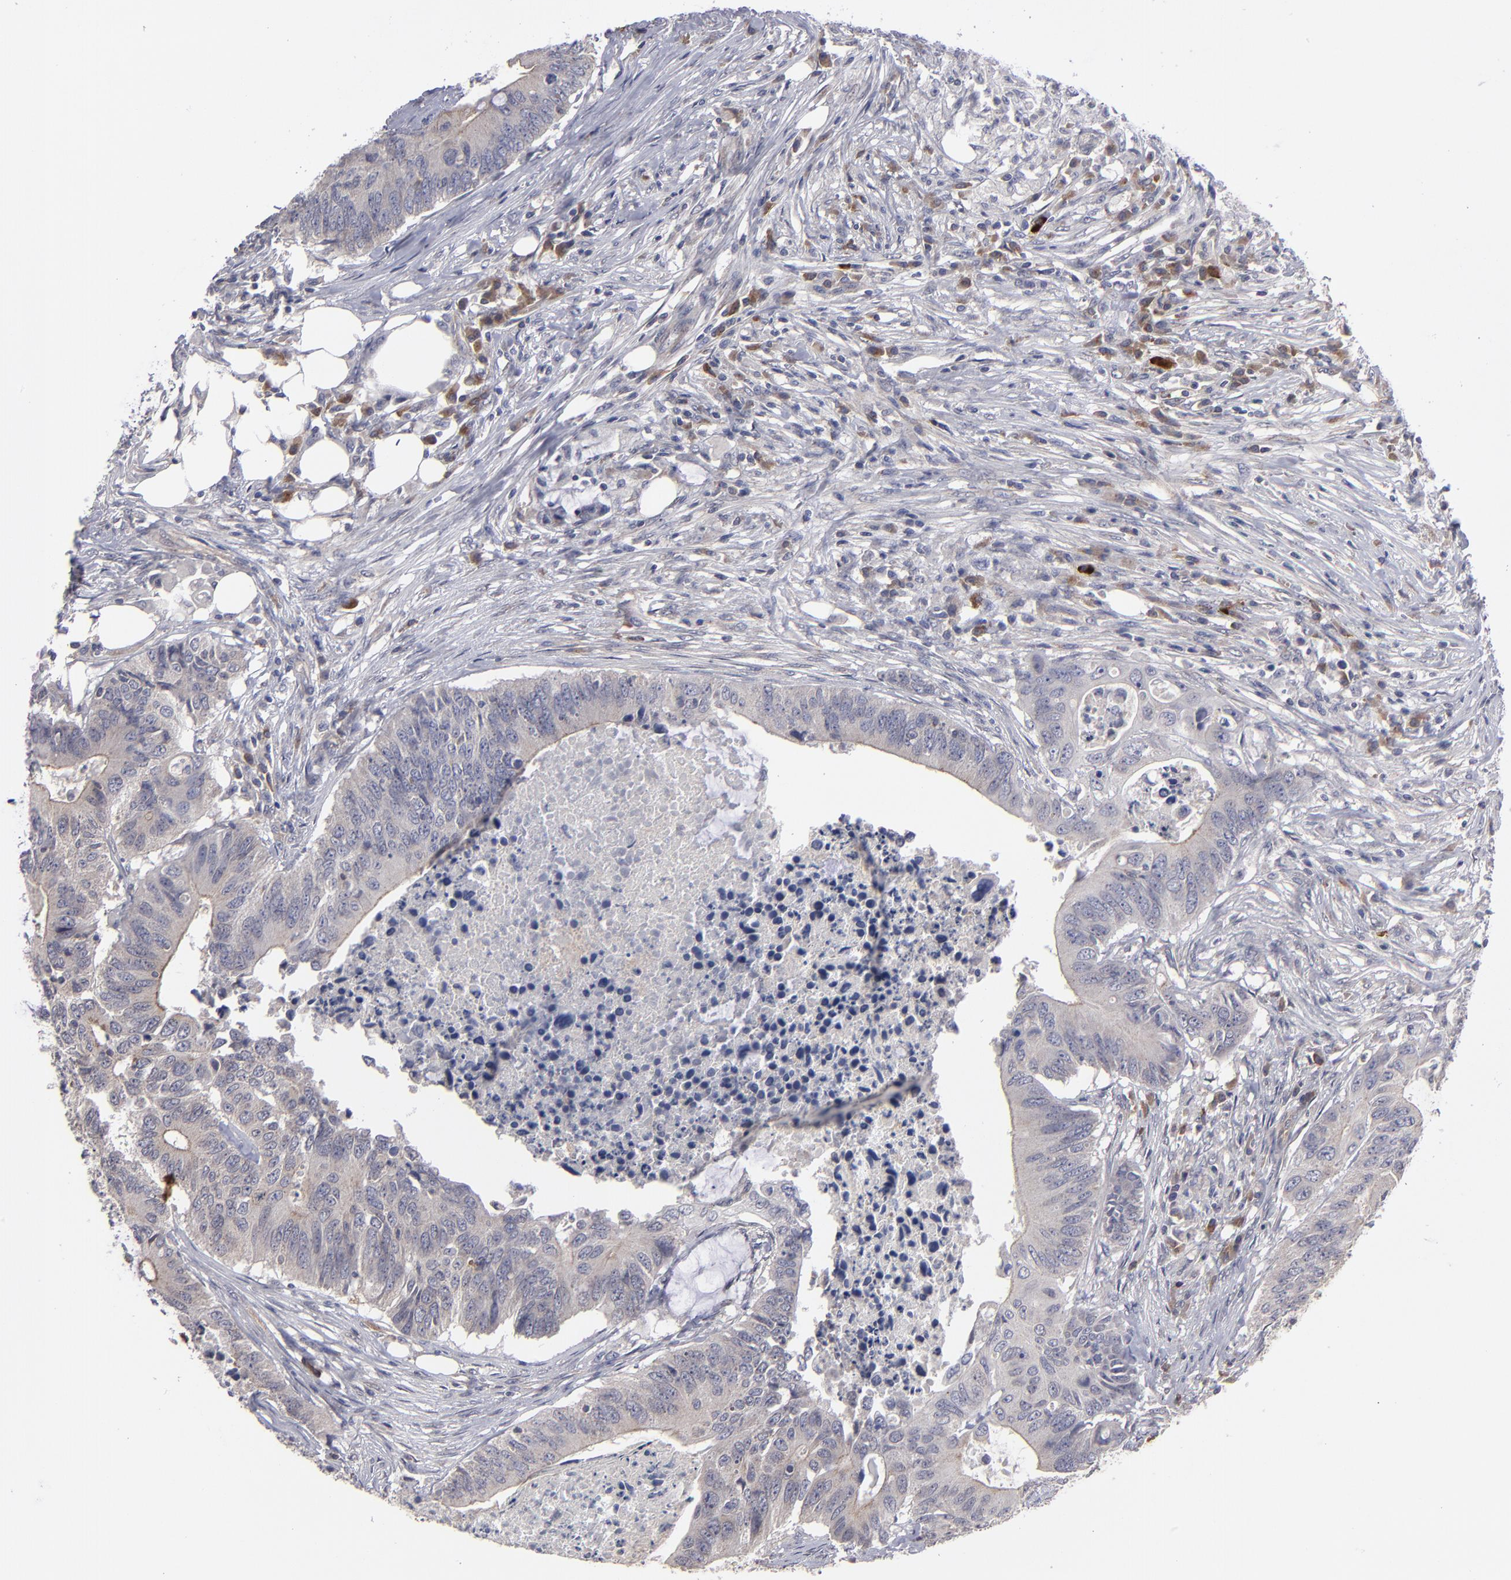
{"staining": {"intensity": "weak", "quantity": ">75%", "location": "cytoplasmic/membranous"}, "tissue": "colorectal cancer", "cell_type": "Tumor cells", "image_type": "cancer", "snomed": [{"axis": "morphology", "description": "Adenocarcinoma, NOS"}, {"axis": "topography", "description": "Colon"}], "caption": "Colorectal adenocarcinoma was stained to show a protein in brown. There is low levels of weak cytoplasmic/membranous expression in about >75% of tumor cells.", "gene": "CEP97", "patient": {"sex": "male", "age": 71}}